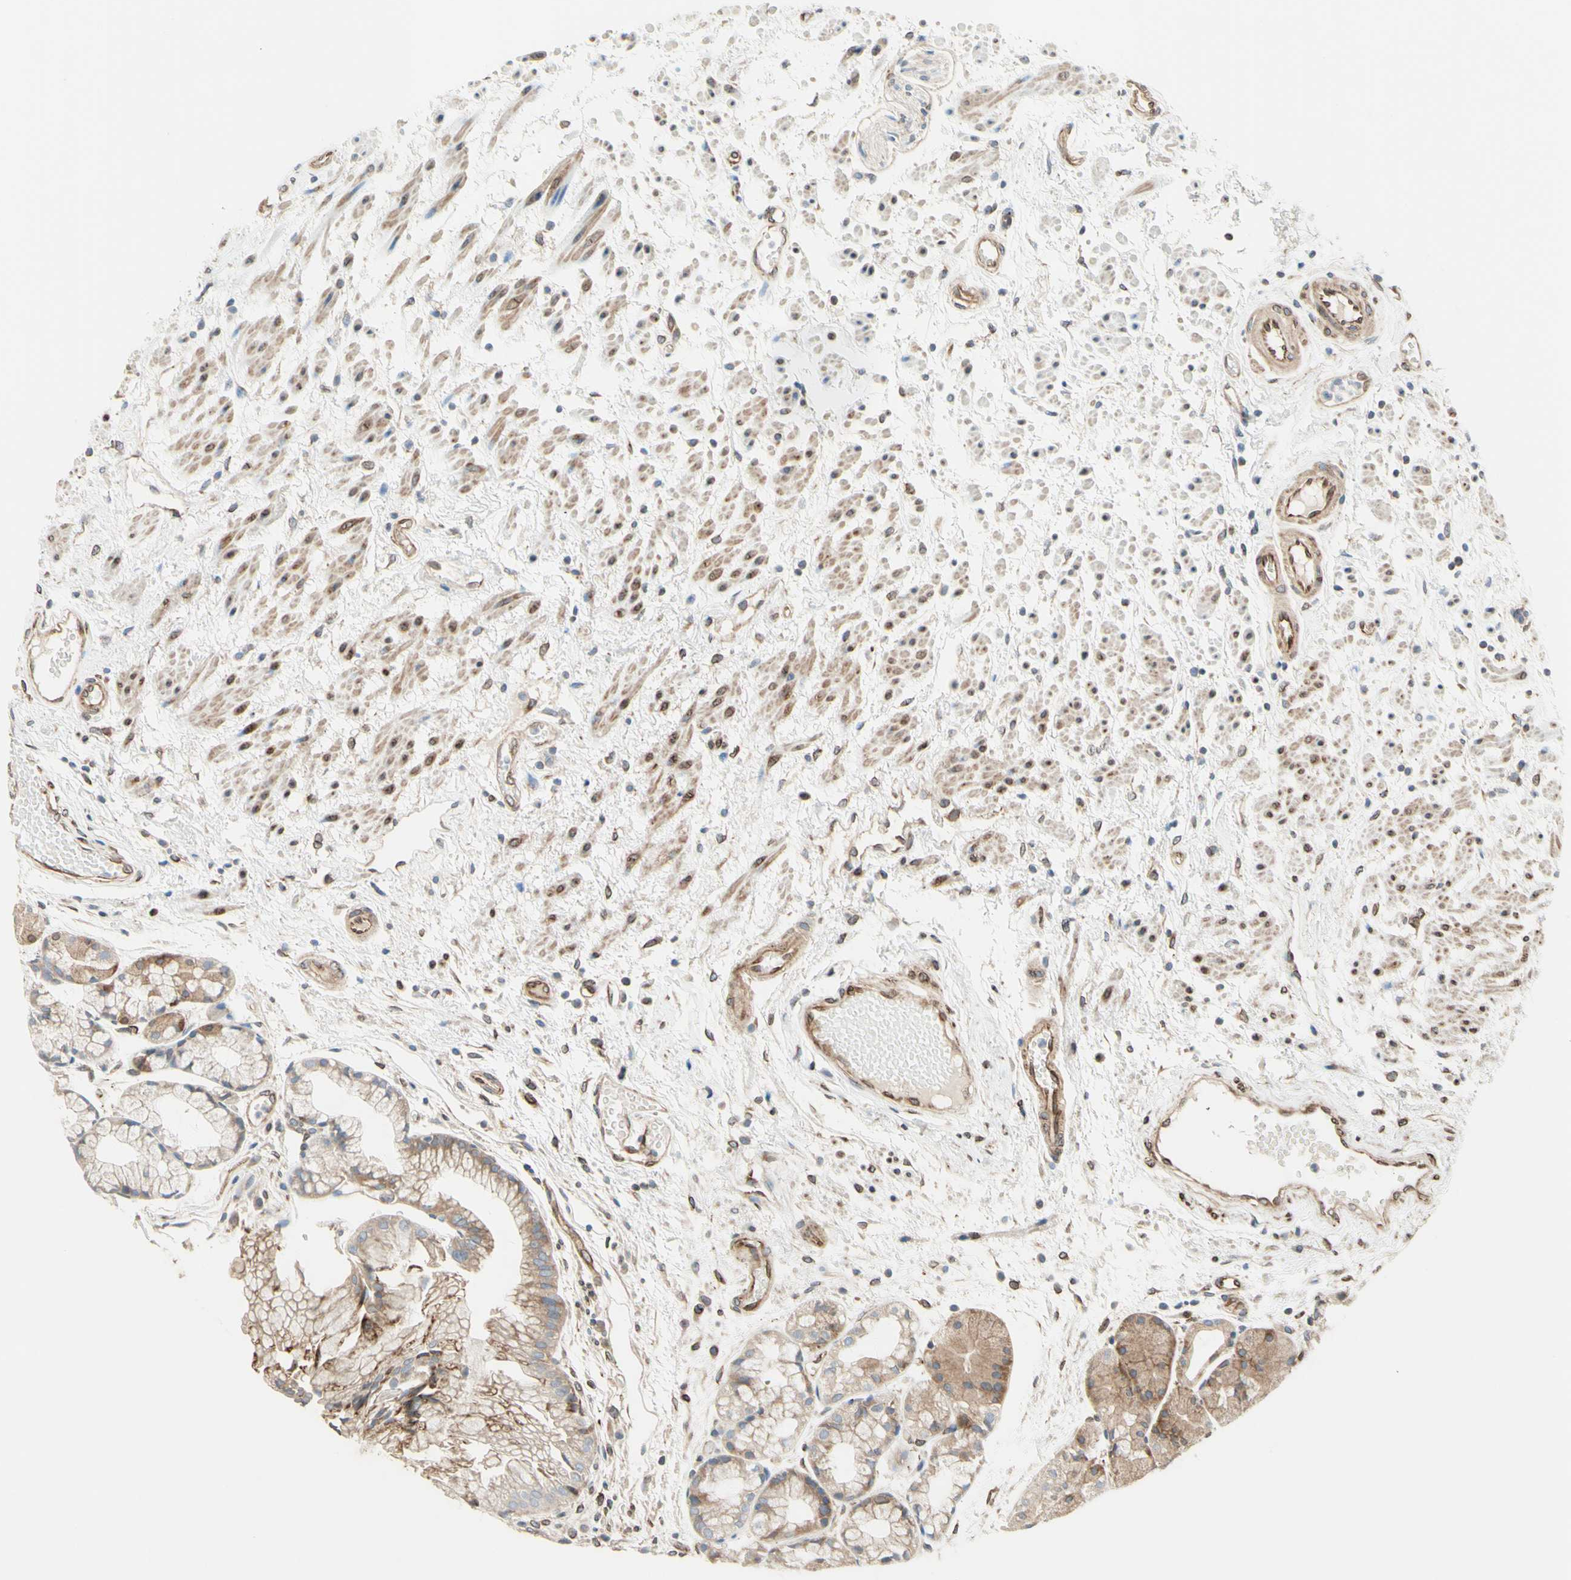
{"staining": {"intensity": "moderate", "quantity": "25%-75%", "location": "cytoplasmic/membranous"}, "tissue": "stomach", "cell_type": "Glandular cells", "image_type": "normal", "snomed": [{"axis": "morphology", "description": "Normal tissue, NOS"}, {"axis": "topography", "description": "Stomach, upper"}], "caption": "Immunohistochemical staining of normal stomach displays 25%-75% levels of moderate cytoplasmic/membranous protein staining in approximately 25%-75% of glandular cells.", "gene": "TRAF2", "patient": {"sex": "male", "age": 72}}